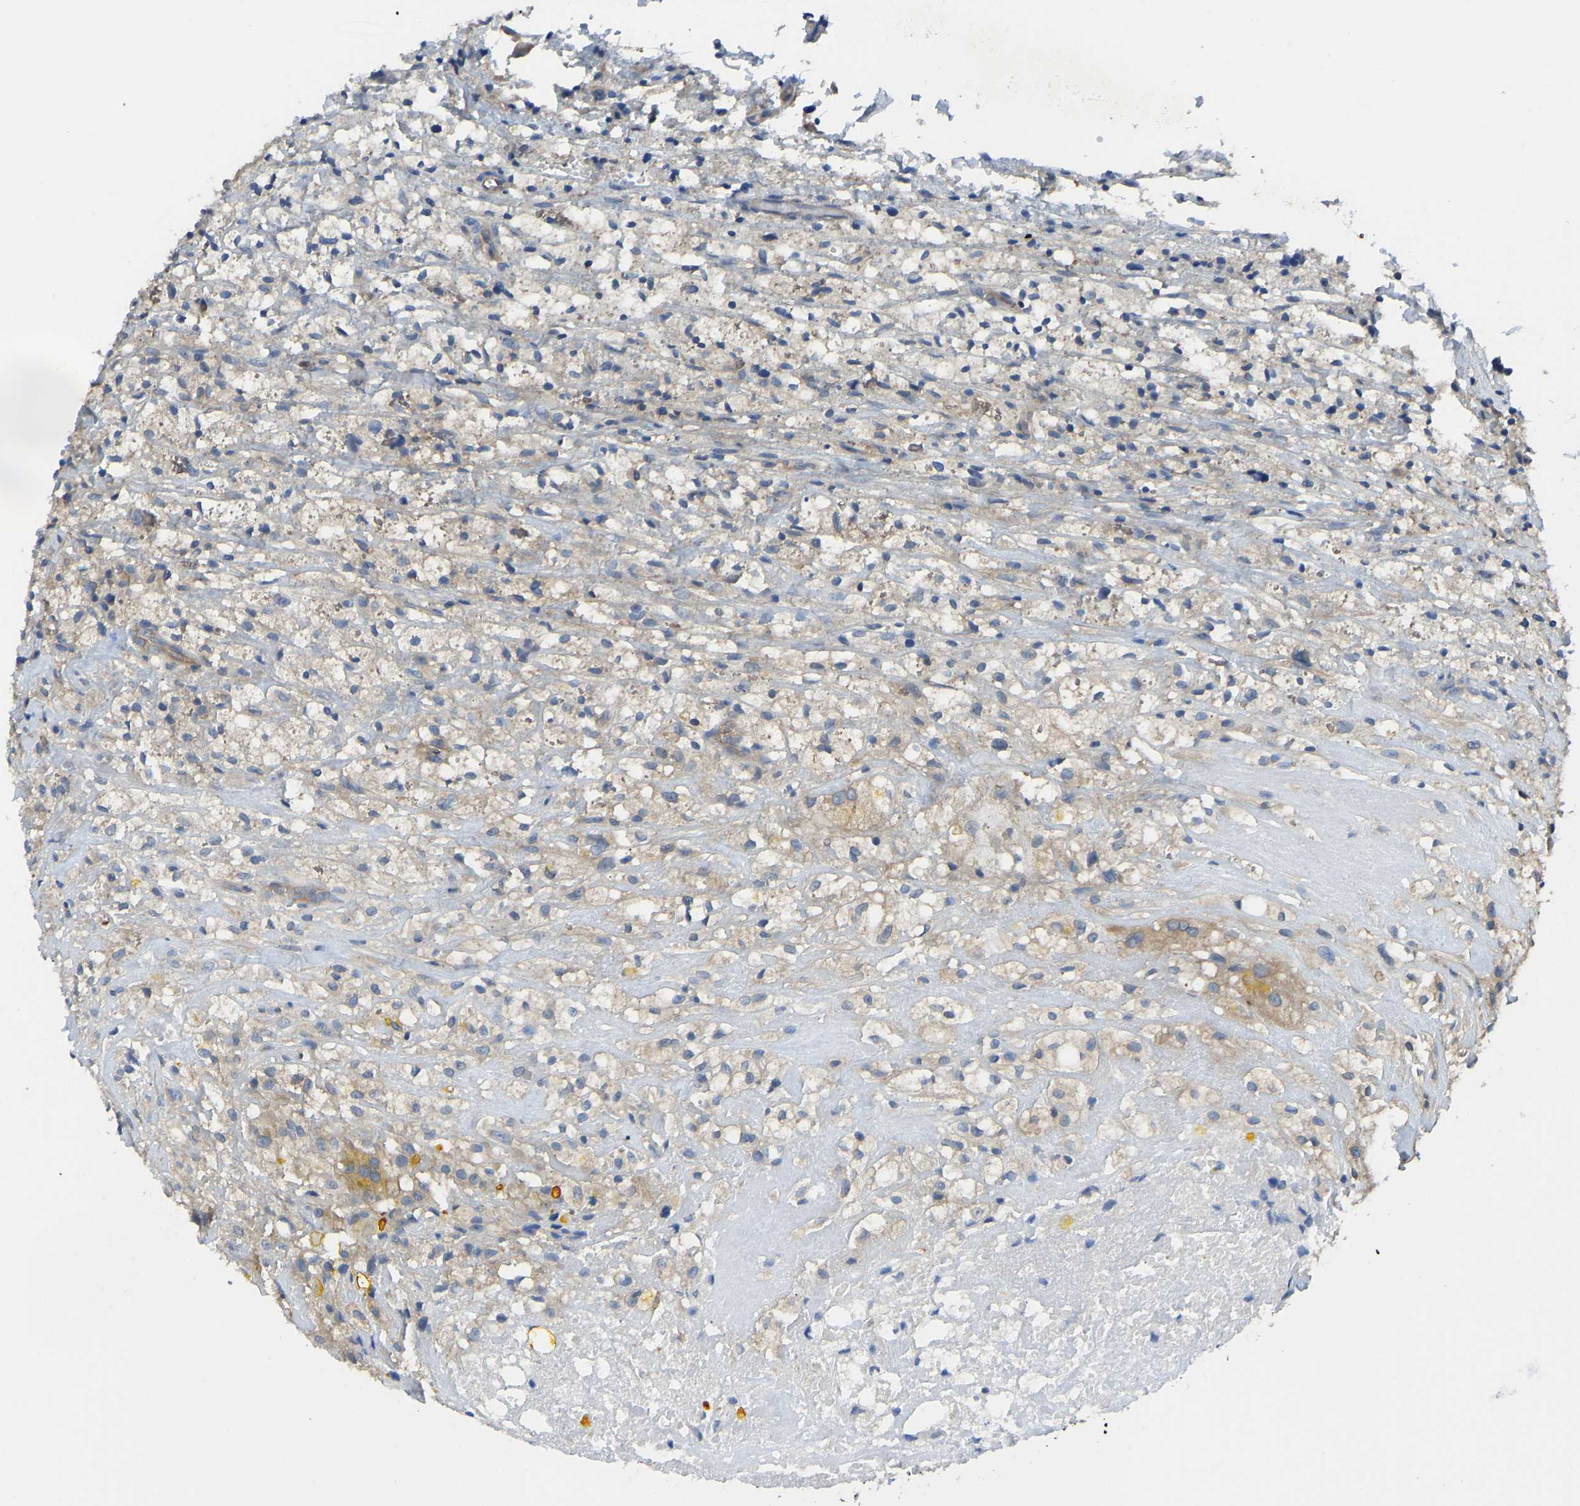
{"staining": {"intensity": "weak", "quantity": ">75%", "location": "cytoplasmic/membranous"}, "tissue": "testis cancer", "cell_type": "Tumor cells", "image_type": "cancer", "snomed": [{"axis": "morphology", "description": "Carcinoma, Embryonal, NOS"}, {"axis": "topography", "description": "Testis"}], "caption": "Human testis cancer stained with a brown dye exhibits weak cytoplasmic/membranous positive positivity in about >75% of tumor cells.", "gene": "PPP3CA", "patient": {"sex": "male", "age": 2}}